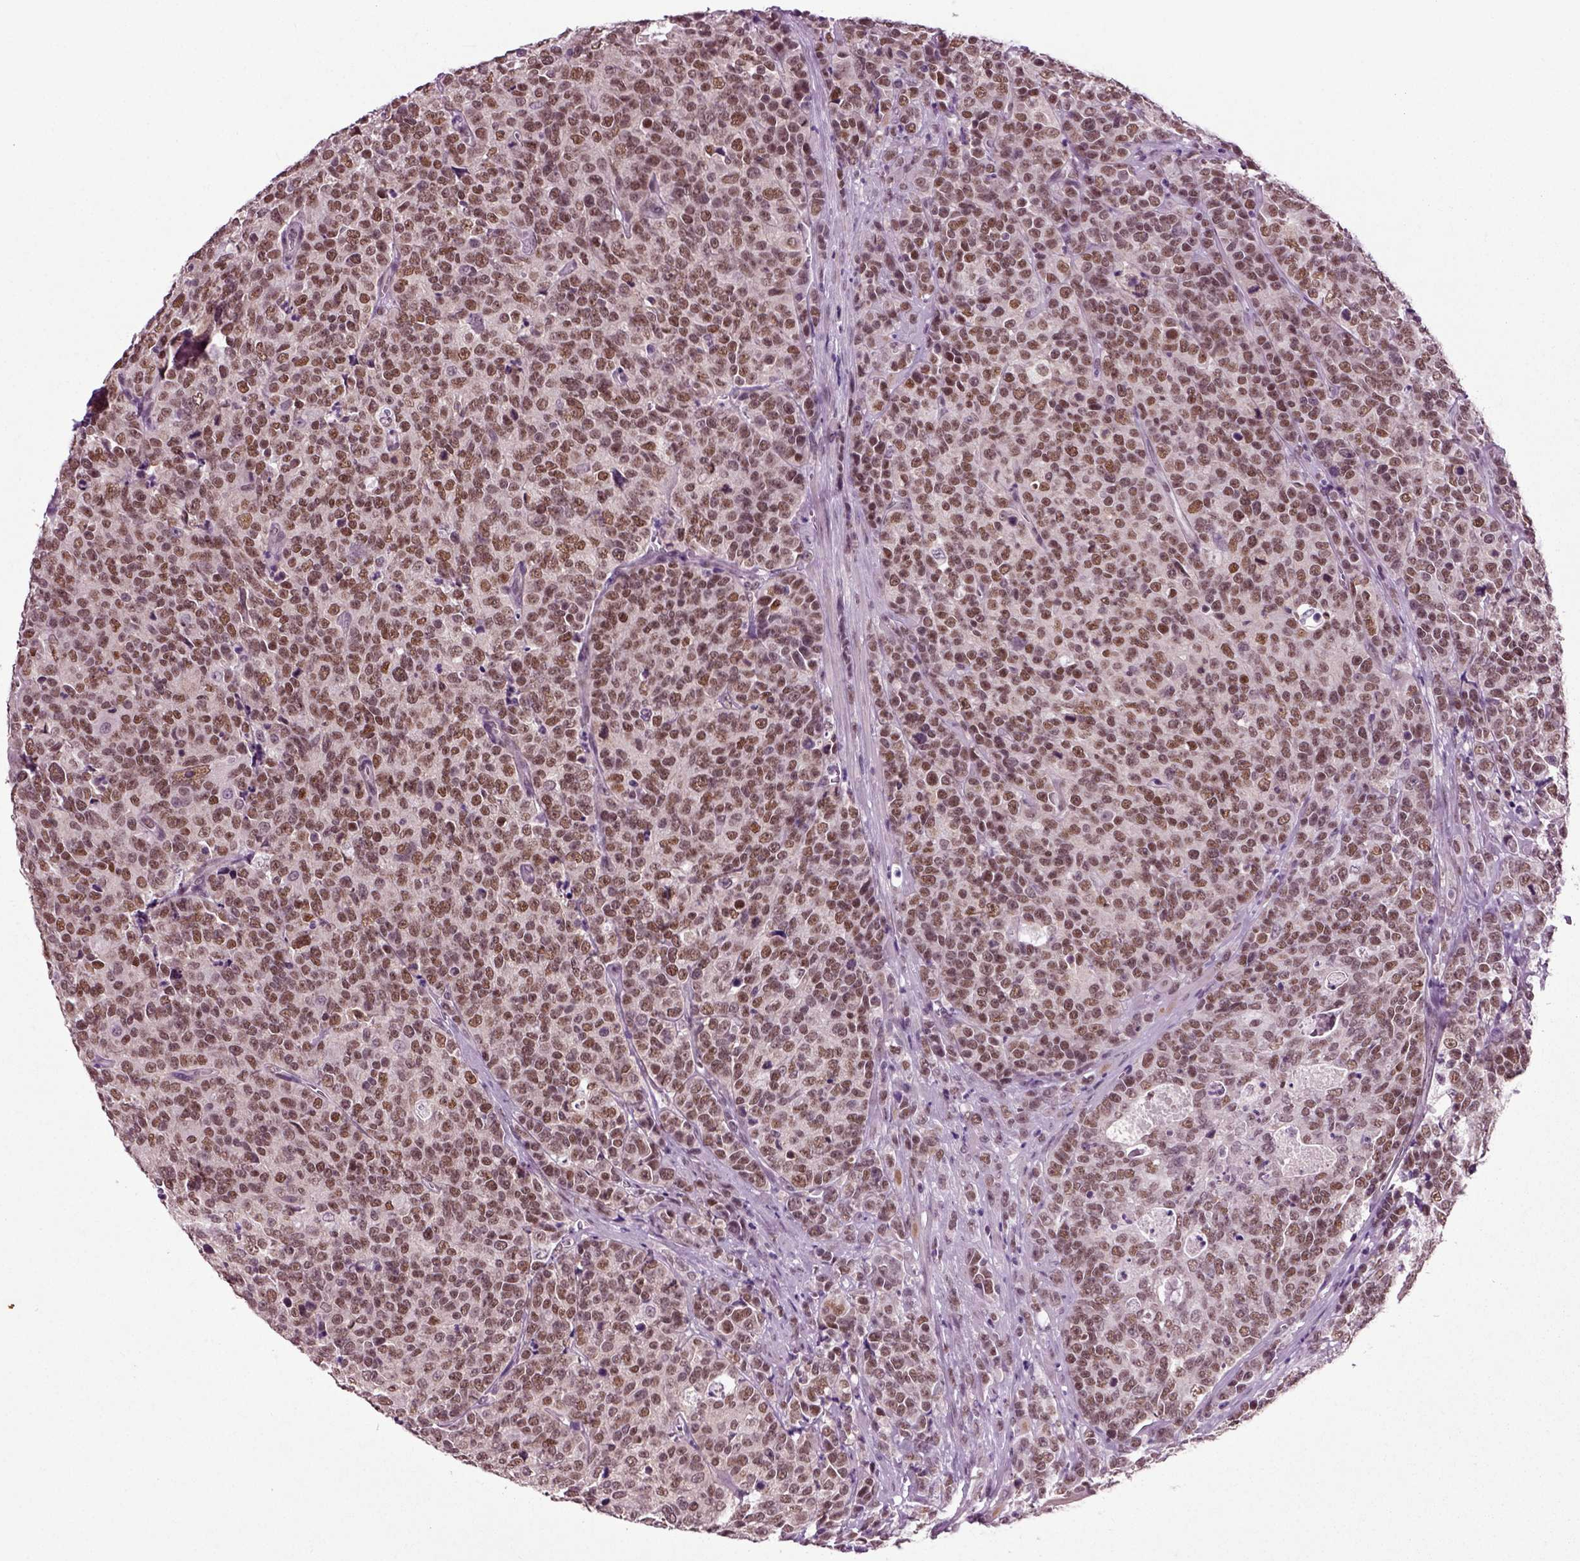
{"staining": {"intensity": "strong", "quantity": ">75%", "location": "nuclear"}, "tissue": "prostate cancer", "cell_type": "Tumor cells", "image_type": "cancer", "snomed": [{"axis": "morphology", "description": "Adenocarcinoma, NOS"}, {"axis": "topography", "description": "Prostate"}], "caption": "Prostate adenocarcinoma stained for a protein (brown) exhibits strong nuclear positive positivity in about >75% of tumor cells.", "gene": "RCOR3", "patient": {"sex": "male", "age": 67}}